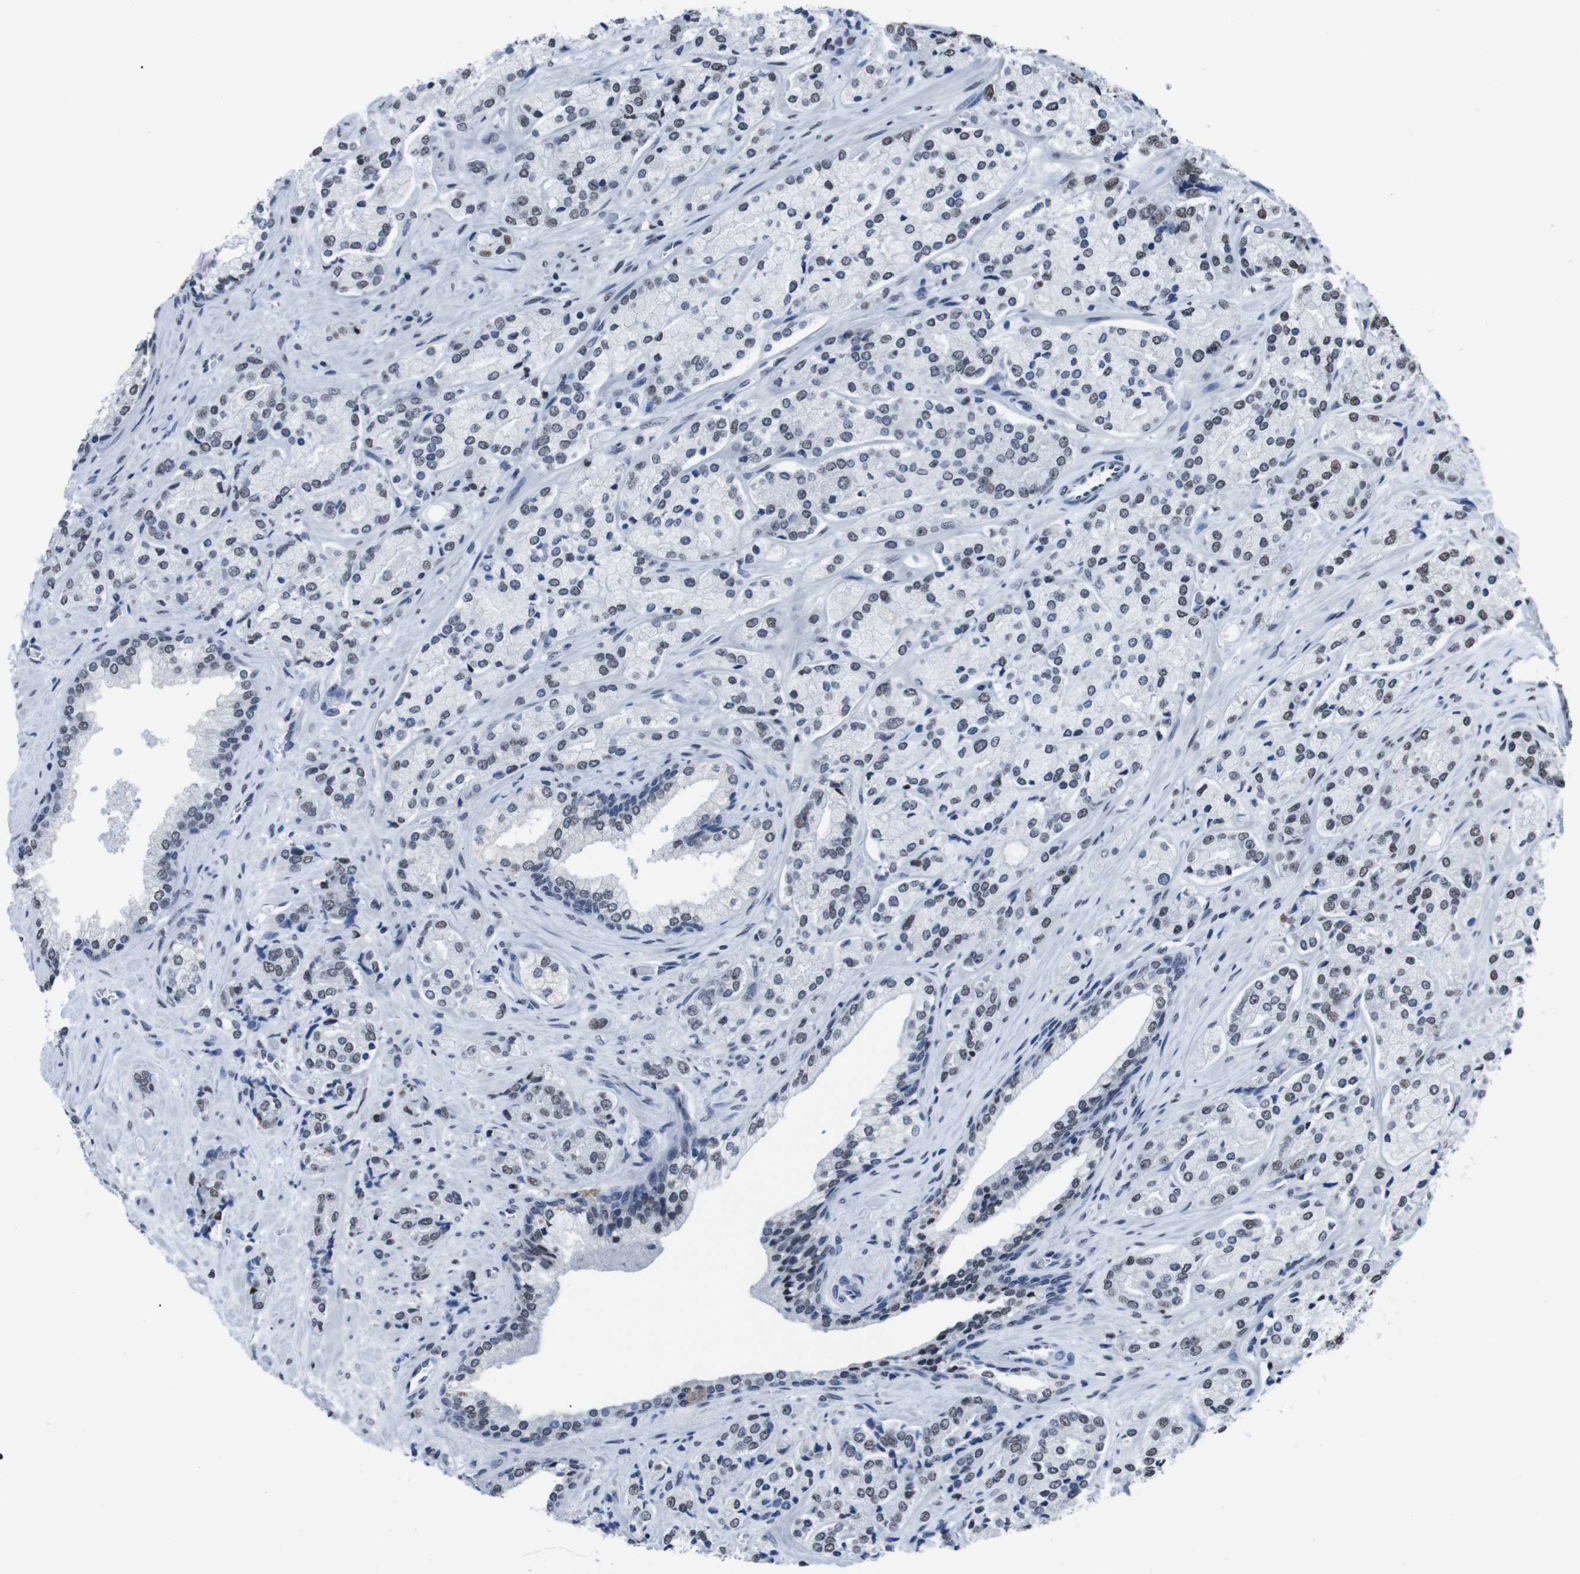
{"staining": {"intensity": "weak", "quantity": "25%-75%", "location": "nuclear"}, "tissue": "prostate cancer", "cell_type": "Tumor cells", "image_type": "cancer", "snomed": [{"axis": "morphology", "description": "Adenocarcinoma, High grade"}, {"axis": "topography", "description": "Prostate"}], "caption": "Human adenocarcinoma (high-grade) (prostate) stained with a protein marker exhibits weak staining in tumor cells.", "gene": "PIP4P2", "patient": {"sex": "male", "age": 71}}